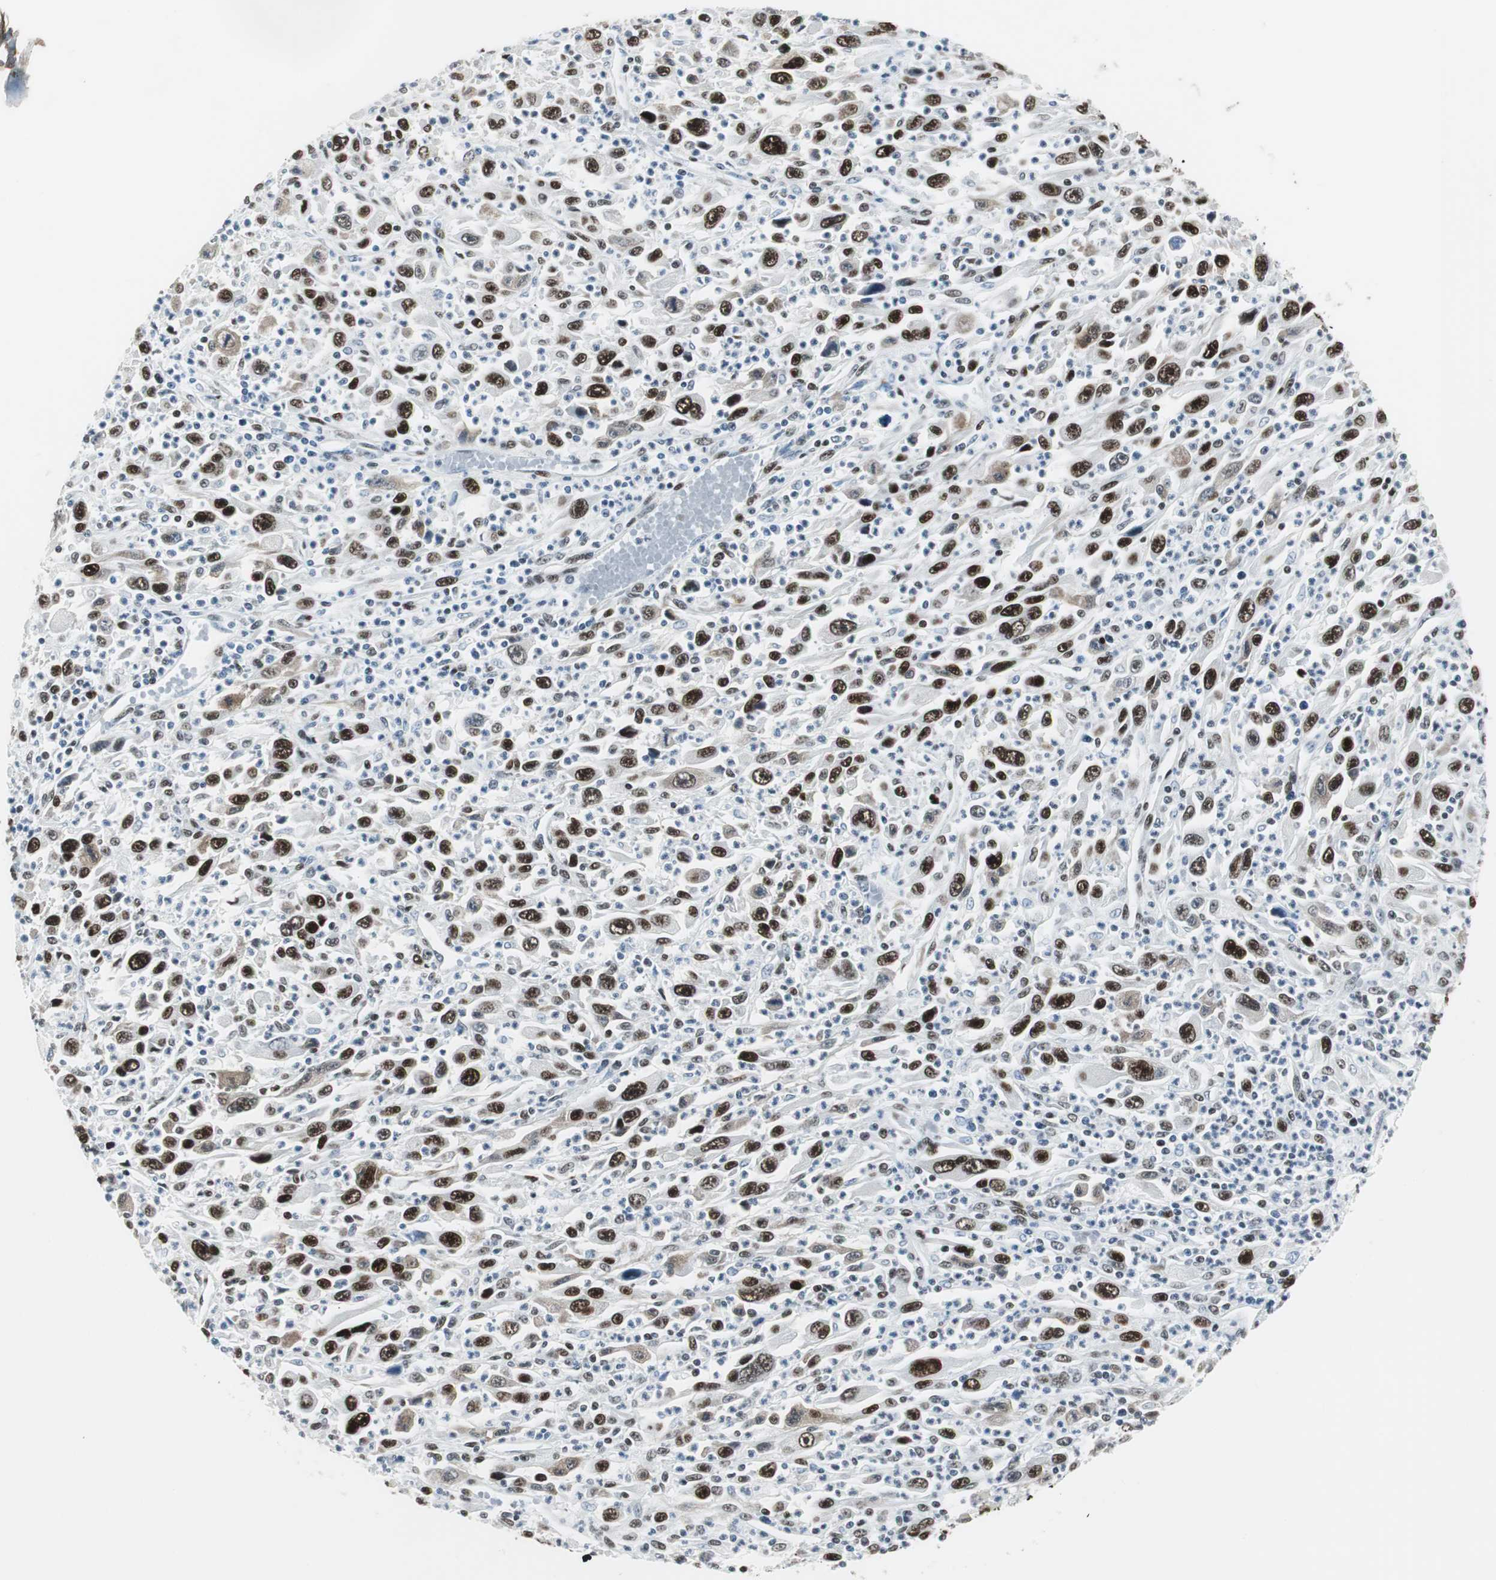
{"staining": {"intensity": "strong", "quantity": ">75%", "location": "nuclear"}, "tissue": "melanoma", "cell_type": "Tumor cells", "image_type": "cancer", "snomed": [{"axis": "morphology", "description": "Malignant melanoma, Metastatic site"}, {"axis": "topography", "description": "Skin"}], "caption": "Strong nuclear protein expression is appreciated in approximately >75% of tumor cells in malignant melanoma (metastatic site).", "gene": "MEF2D", "patient": {"sex": "female", "age": 56}}